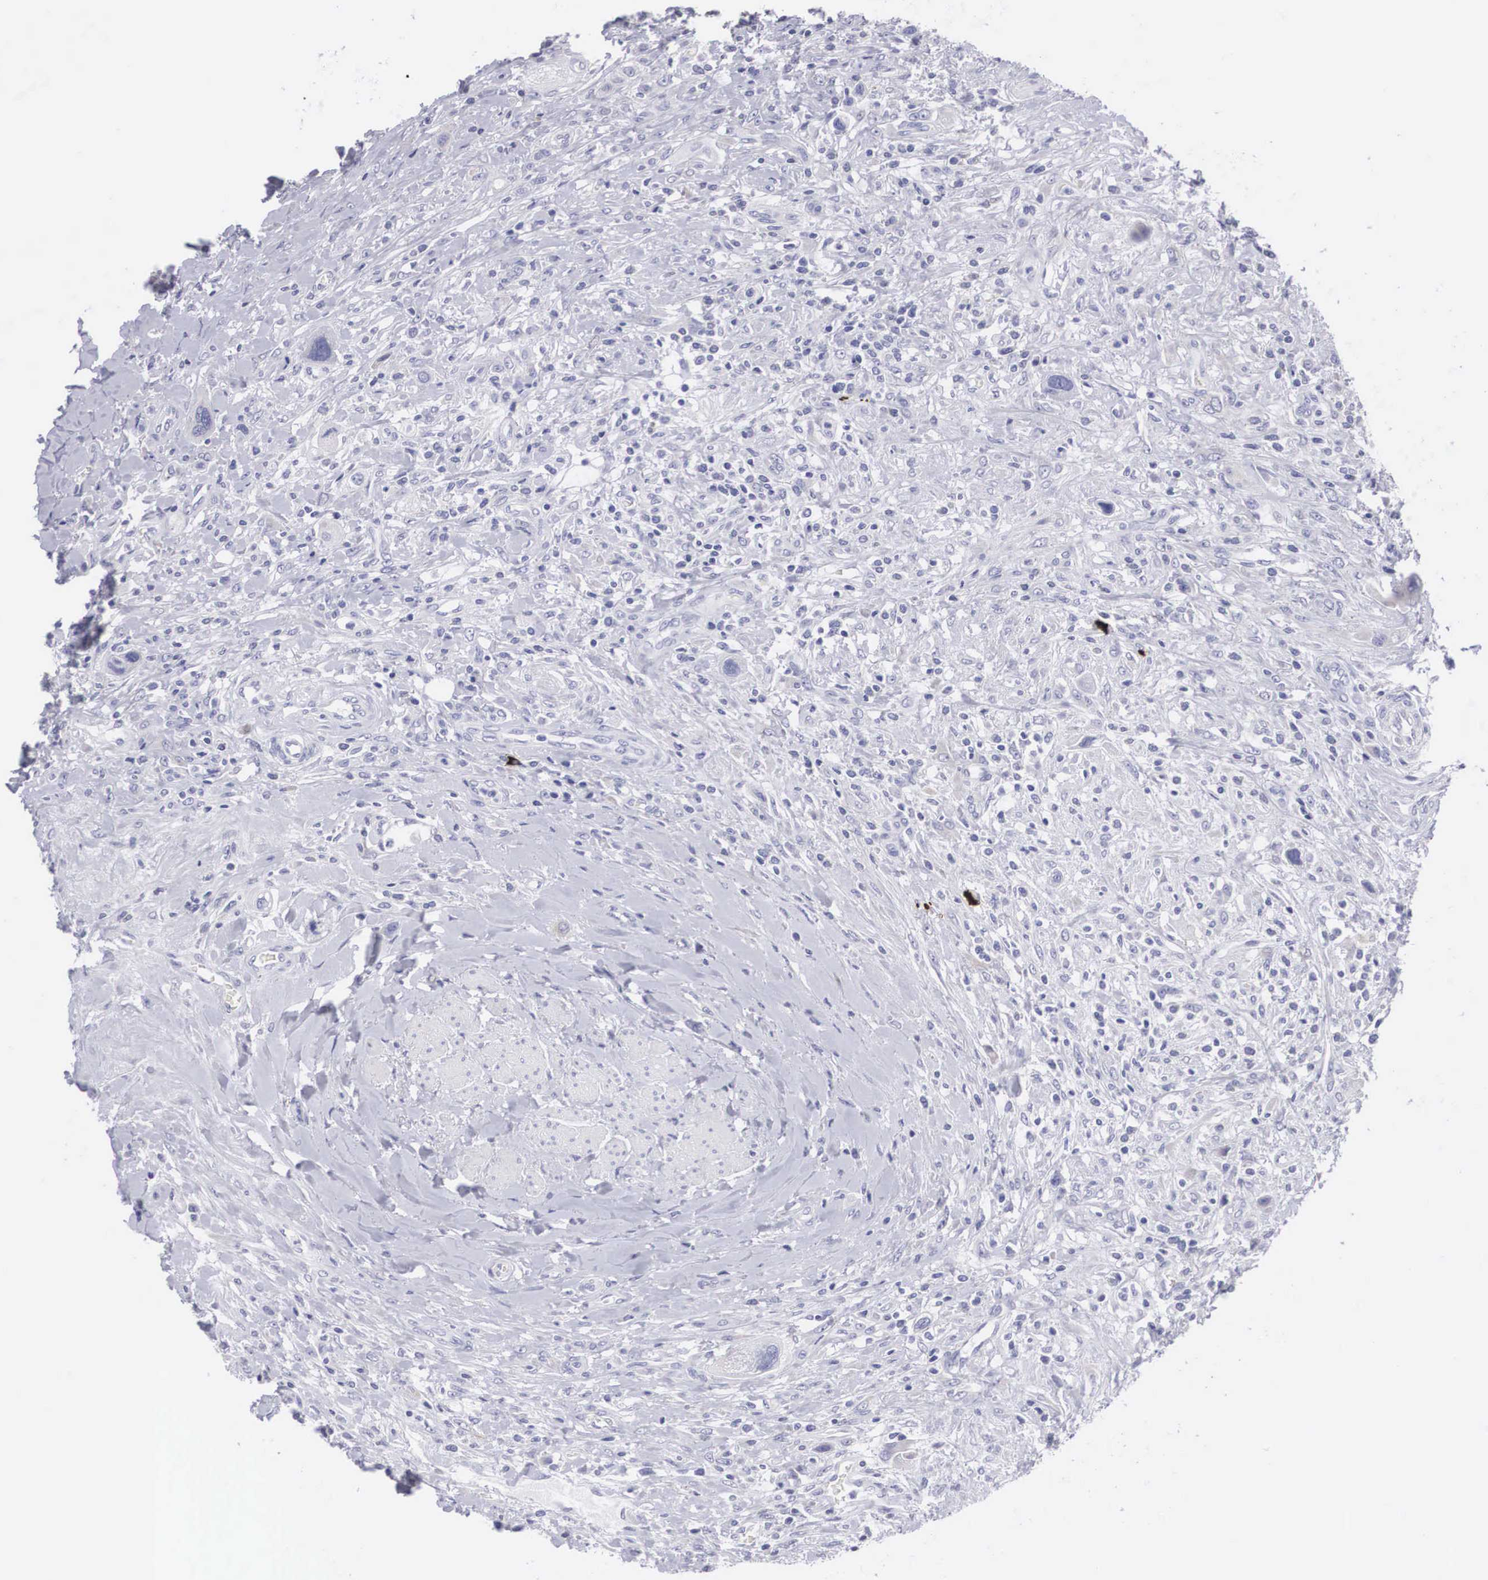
{"staining": {"intensity": "negative", "quantity": "none", "location": "none"}, "tissue": "urothelial cancer", "cell_type": "Tumor cells", "image_type": "cancer", "snomed": [{"axis": "morphology", "description": "Urothelial carcinoma, High grade"}, {"axis": "topography", "description": "Urinary bladder"}], "caption": "Human urothelial cancer stained for a protein using immunohistochemistry (IHC) reveals no positivity in tumor cells.", "gene": "ARMCX3", "patient": {"sex": "male", "age": 50}}